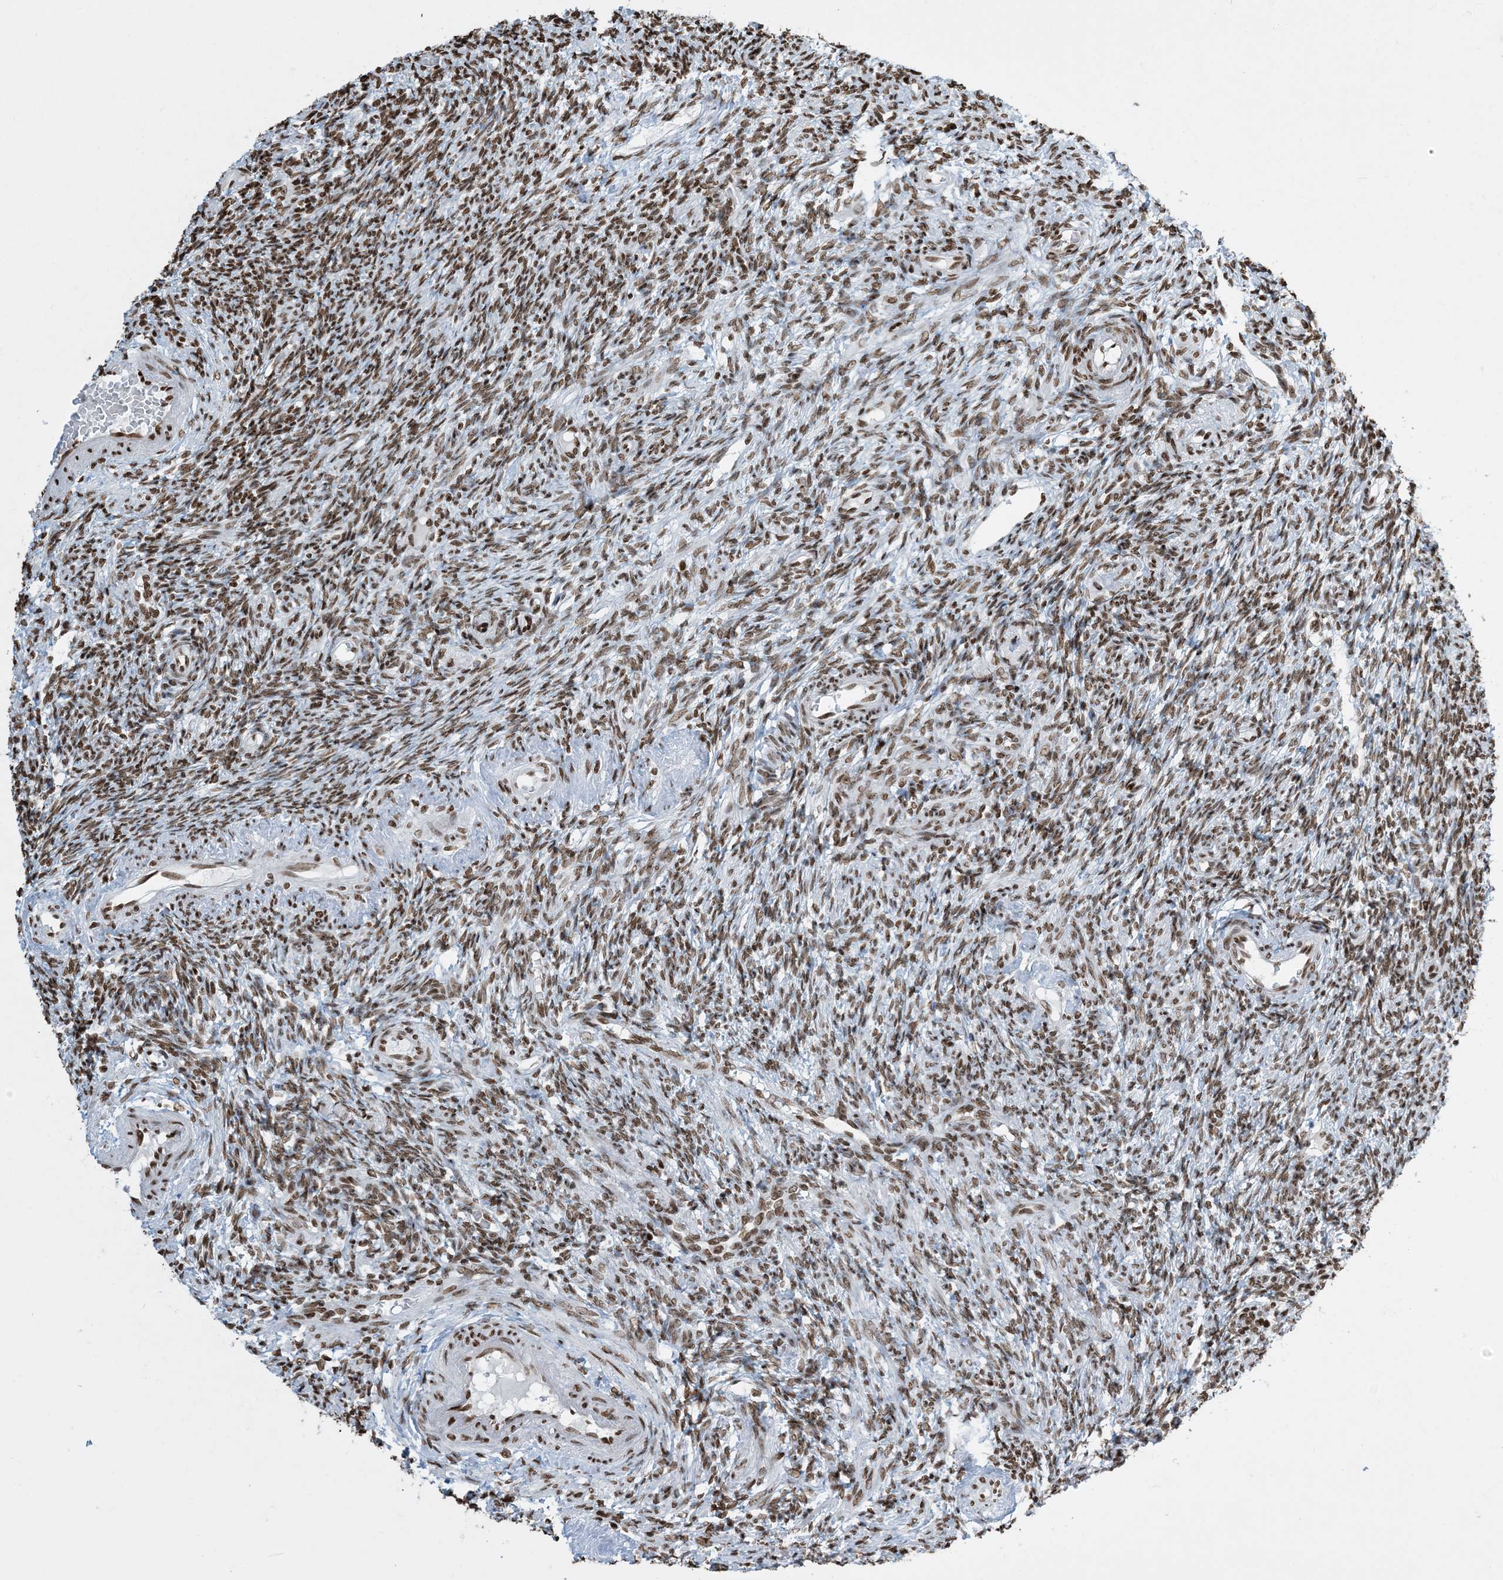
{"staining": {"intensity": "moderate", "quantity": ">75%", "location": "nuclear"}, "tissue": "ovary", "cell_type": "Ovarian stroma cells", "image_type": "normal", "snomed": [{"axis": "morphology", "description": "Normal tissue, NOS"}, {"axis": "topography", "description": "Ovary"}], "caption": "About >75% of ovarian stroma cells in benign human ovary show moderate nuclear protein staining as visualized by brown immunohistochemical staining.", "gene": "H3", "patient": {"sex": "female", "age": 27}}